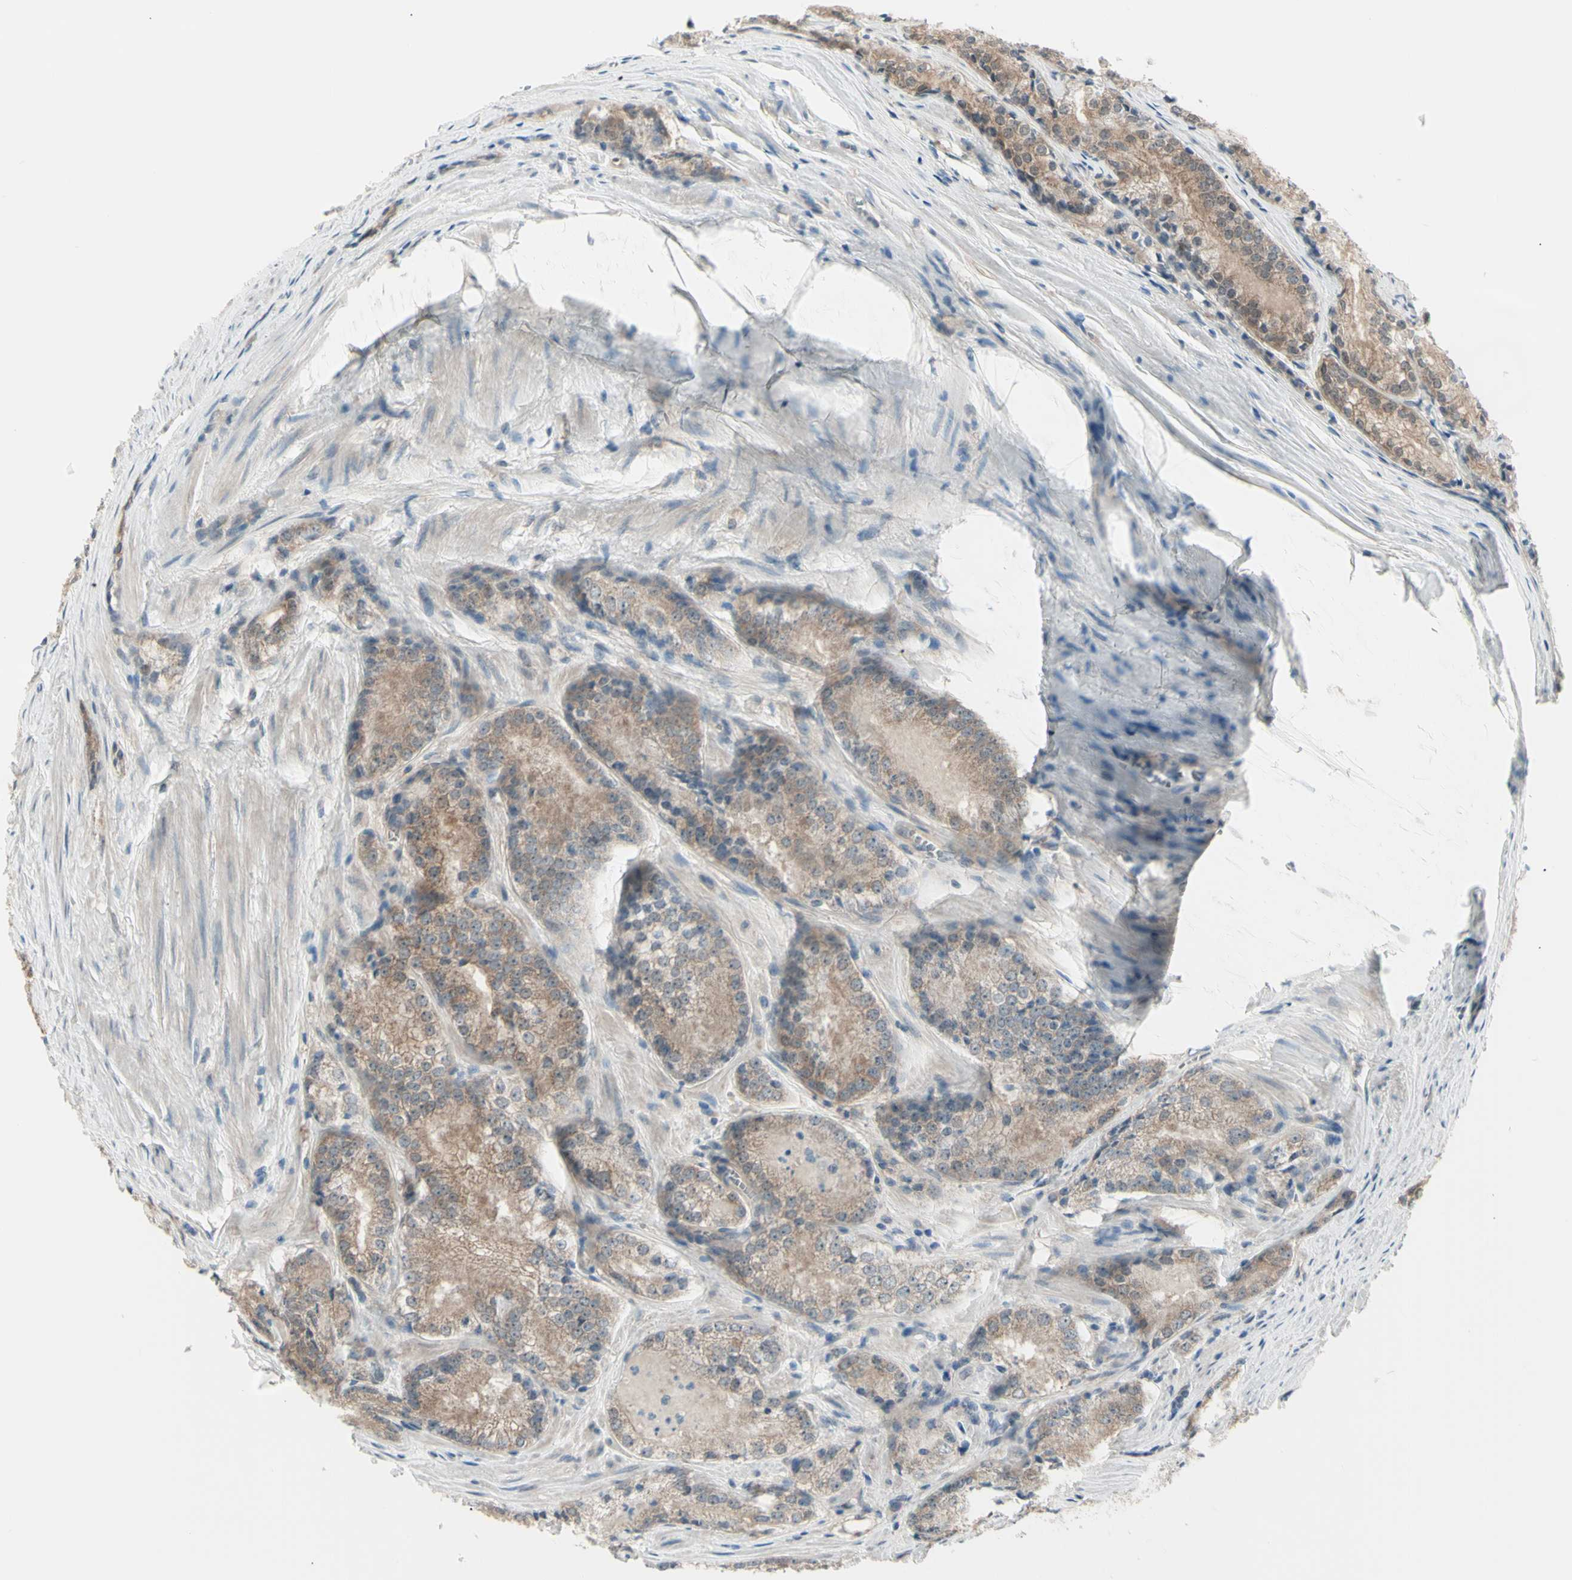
{"staining": {"intensity": "moderate", "quantity": "25%-75%", "location": "cytoplasmic/membranous"}, "tissue": "prostate cancer", "cell_type": "Tumor cells", "image_type": "cancer", "snomed": [{"axis": "morphology", "description": "Adenocarcinoma, Low grade"}, {"axis": "topography", "description": "Prostate"}], "caption": "The immunohistochemical stain shows moderate cytoplasmic/membranous expression in tumor cells of prostate cancer (adenocarcinoma (low-grade)) tissue. (DAB (3,3'-diaminobenzidine) IHC with brightfield microscopy, high magnification).", "gene": "NAXD", "patient": {"sex": "male", "age": 60}}